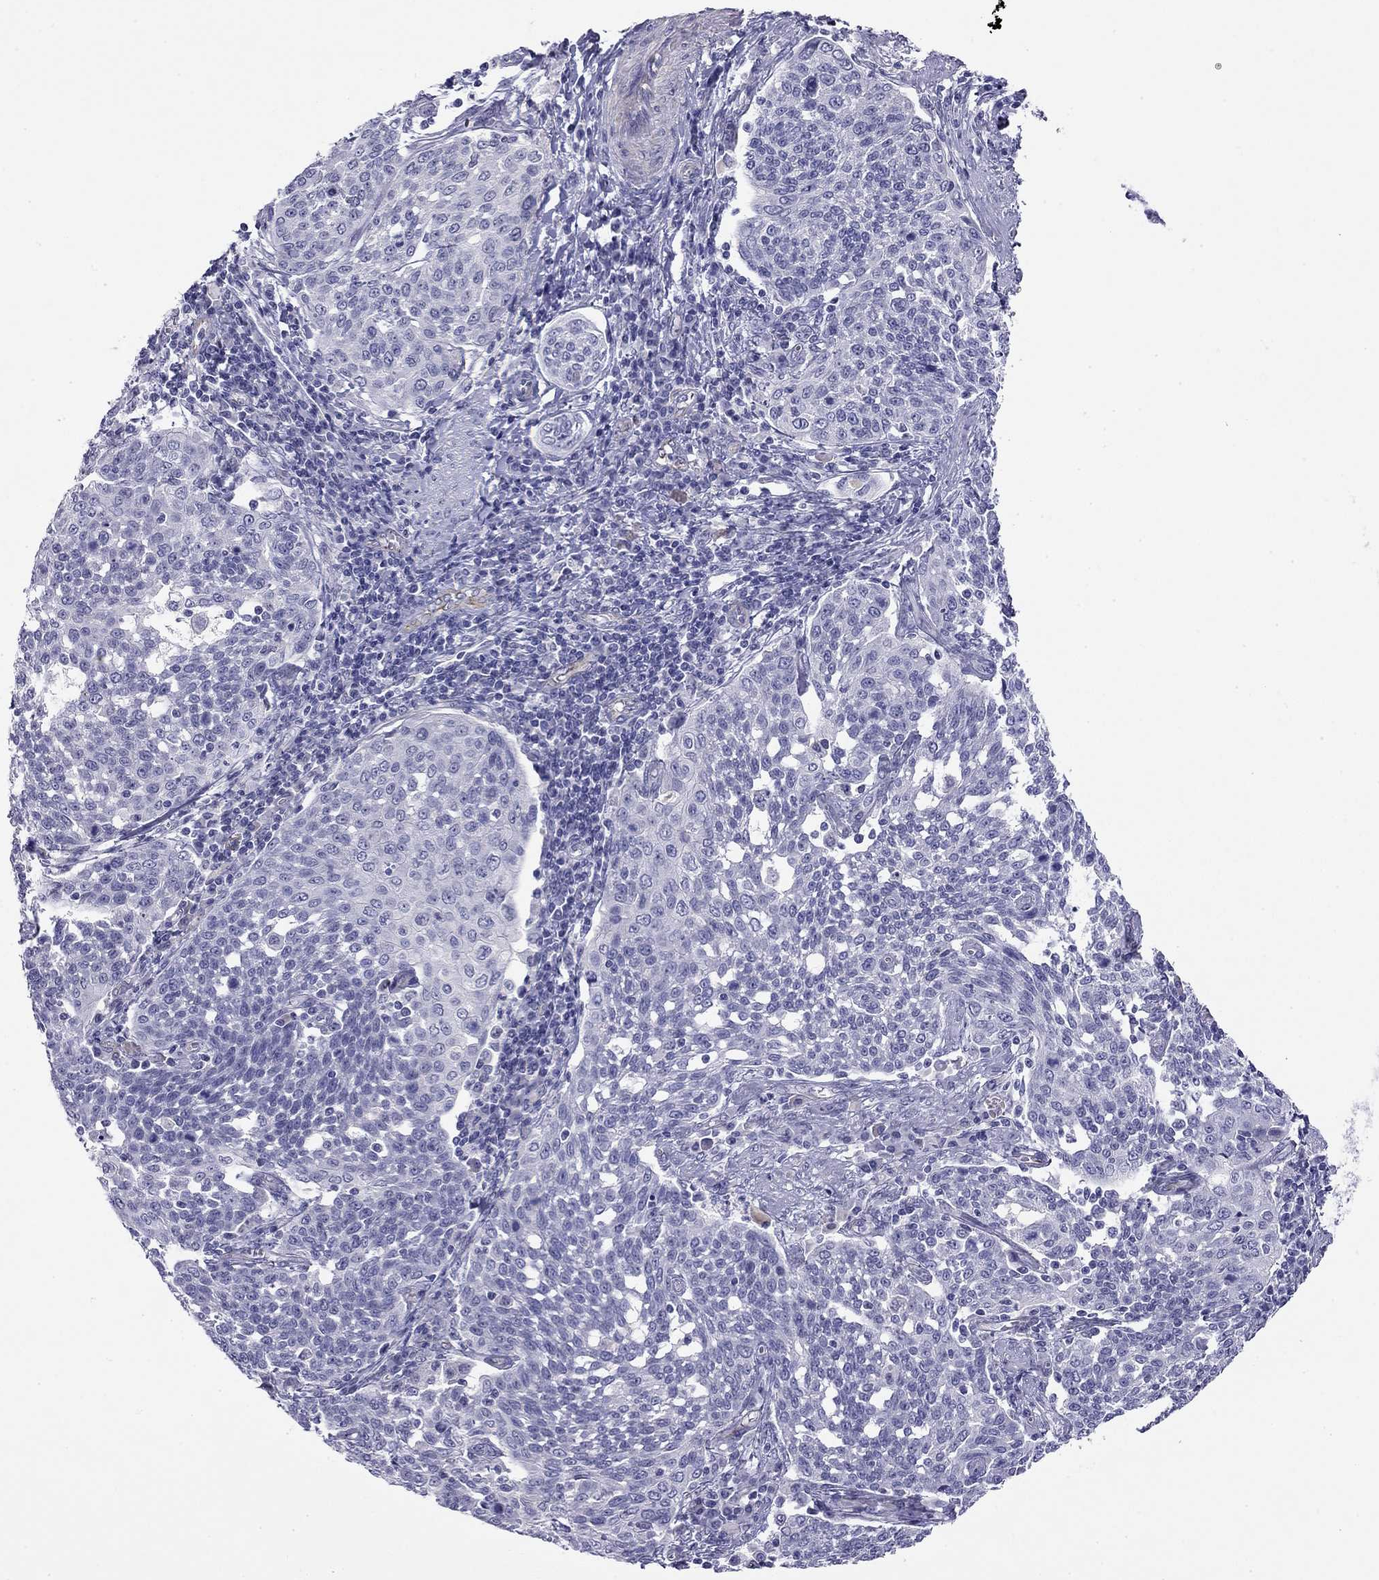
{"staining": {"intensity": "negative", "quantity": "none", "location": "none"}, "tissue": "cervical cancer", "cell_type": "Tumor cells", "image_type": "cancer", "snomed": [{"axis": "morphology", "description": "Squamous cell carcinoma, NOS"}, {"axis": "topography", "description": "Cervix"}], "caption": "Tumor cells show no significant expression in squamous cell carcinoma (cervical). (DAB (3,3'-diaminobenzidine) immunohistochemistry (IHC) with hematoxylin counter stain).", "gene": "RTL1", "patient": {"sex": "female", "age": 34}}